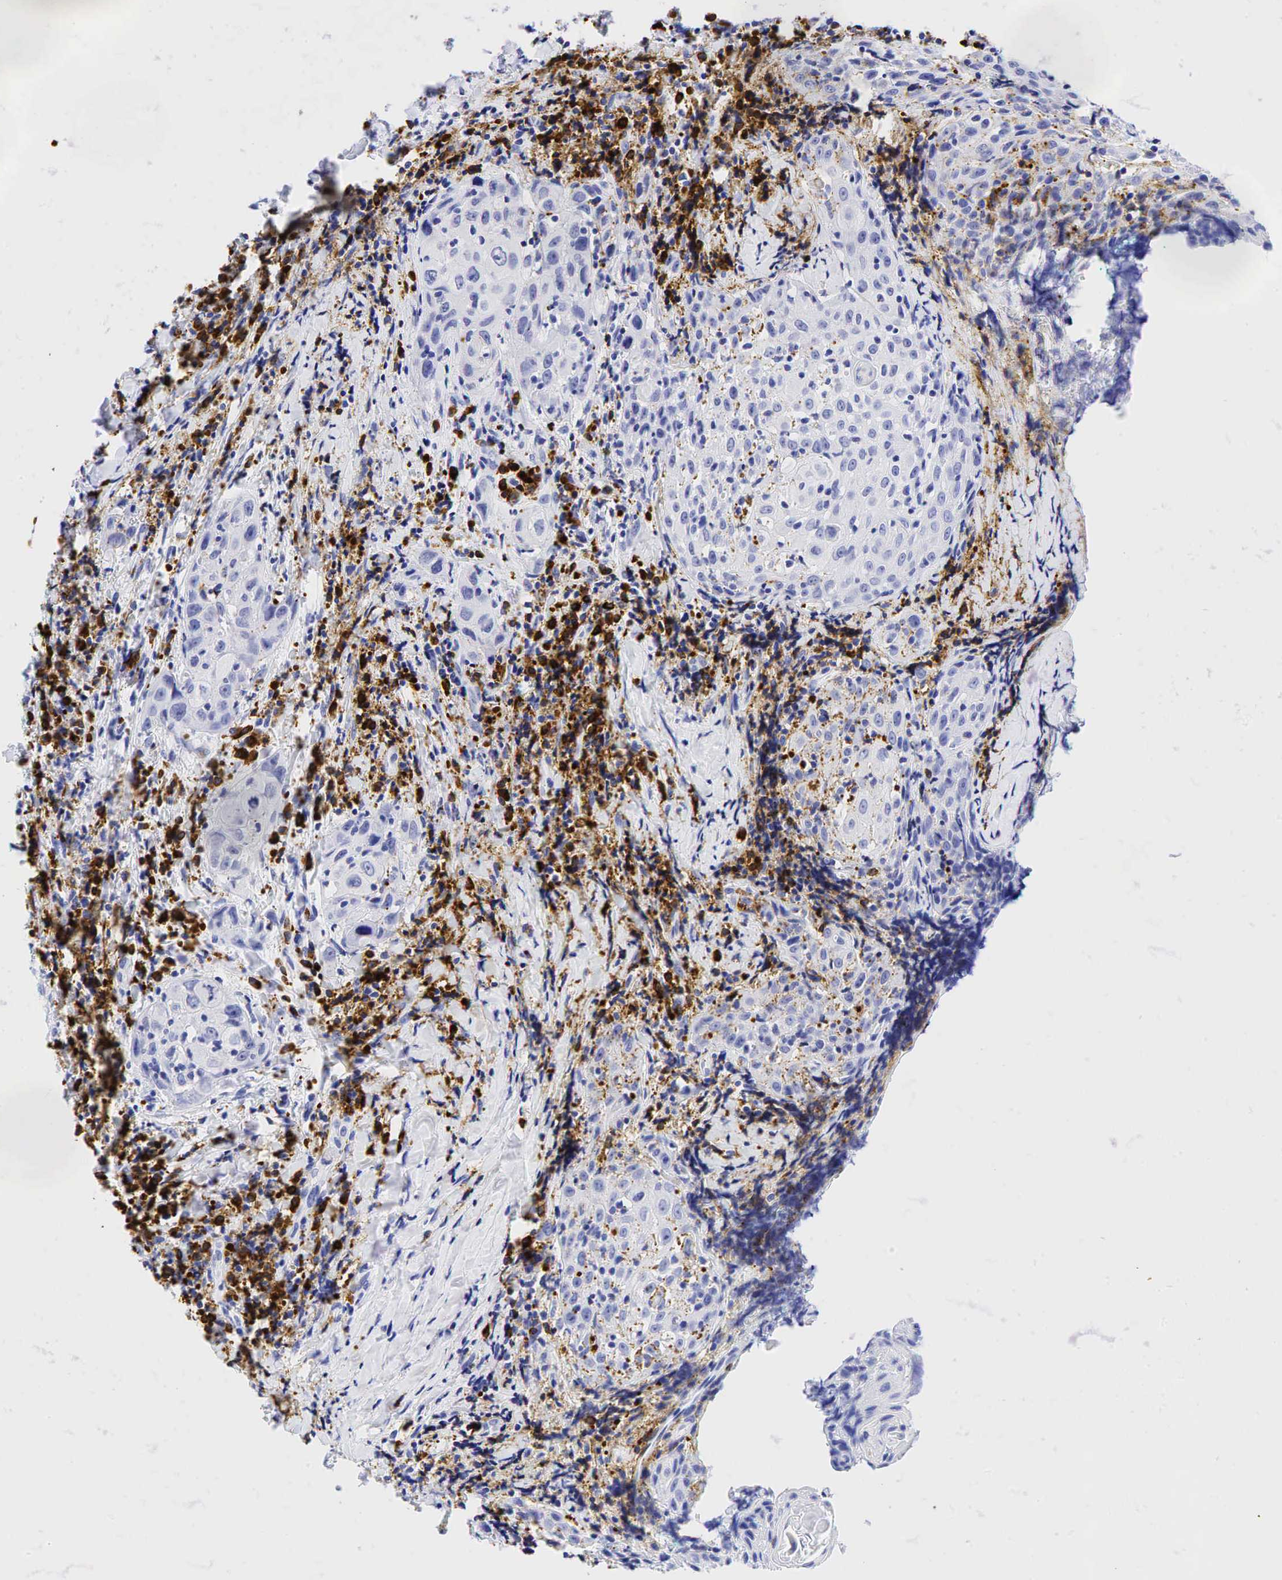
{"staining": {"intensity": "negative", "quantity": "none", "location": "none"}, "tissue": "head and neck cancer", "cell_type": "Tumor cells", "image_type": "cancer", "snomed": [{"axis": "morphology", "description": "Squamous cell carcinoma, NOS"}, {"axis": "topography", "description": "Oral tissue"}, {"axis": "topography", "description": "Head-Neck"}], "caption": "Immunohistochemistry image of human squamous cell carcinoma (head and neck) stained for a protein (brown), which reveals no expression in tumor cells.", "gene": "CD79A", "patient": {"sex": "female", "age": 82}}